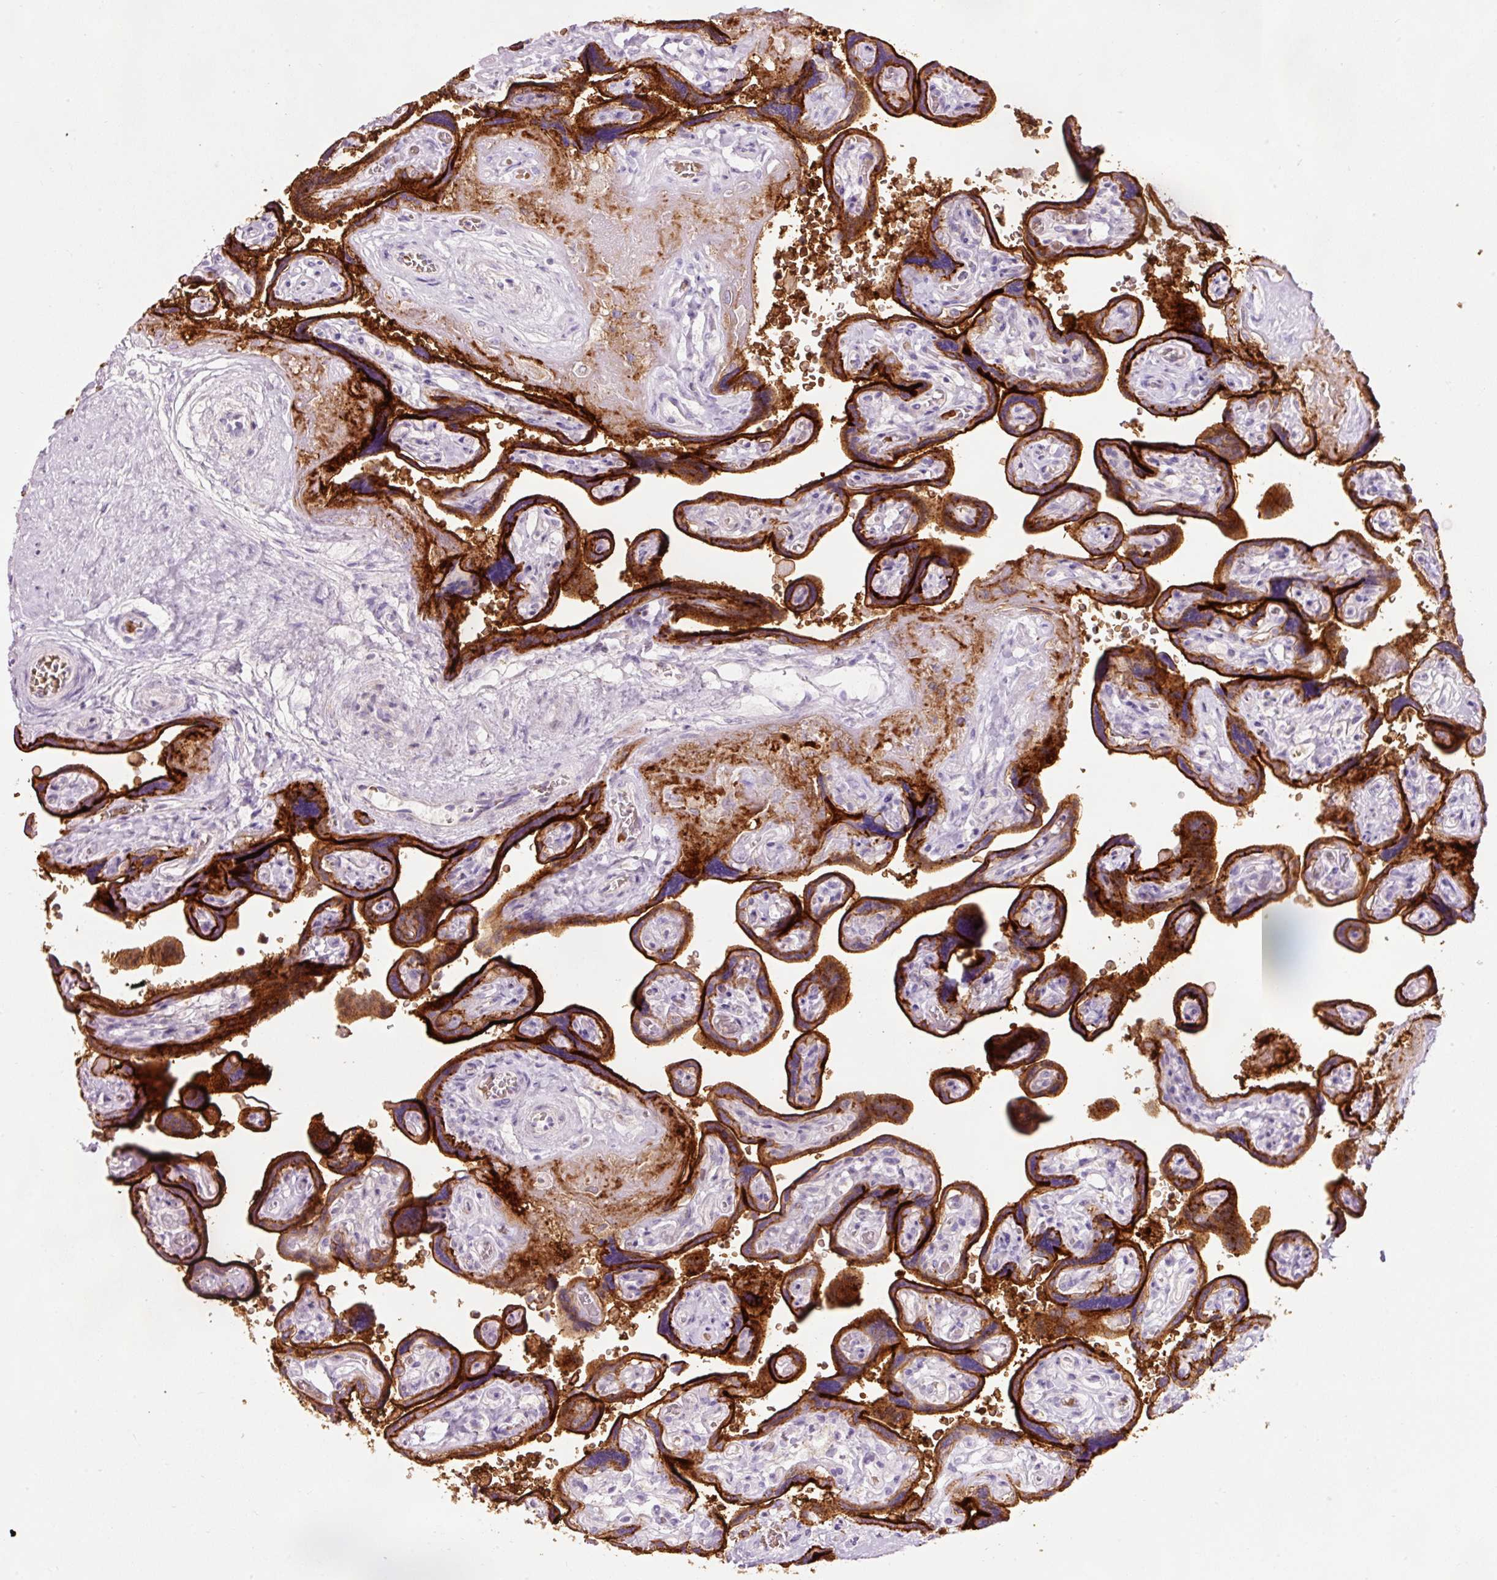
{"staining": {"intensity": "strong", "quantity": ">75%", "location": "cytoplasmic/membranous"}, "tissue": "placenta", "cell_type": "Trophoblastic cells", "image_type": "normal", "snomed": [{"axis": "morphology", "description": "Normal tissue, NOS"}, {"axis": "topography", "description": "Placenta"}], "caption": "IHC image of unremarkable placenta: human placenta stained using immunohistochemistry (IHC) shows high levels of strong protein expression localized specifically in the cytoplasmic/membranous of trophoblastic cells, appearing as a cytoplasmic/membranous brown color.", "gene": "DHRS11", "patient": {"sex": "female", "age": 32}}